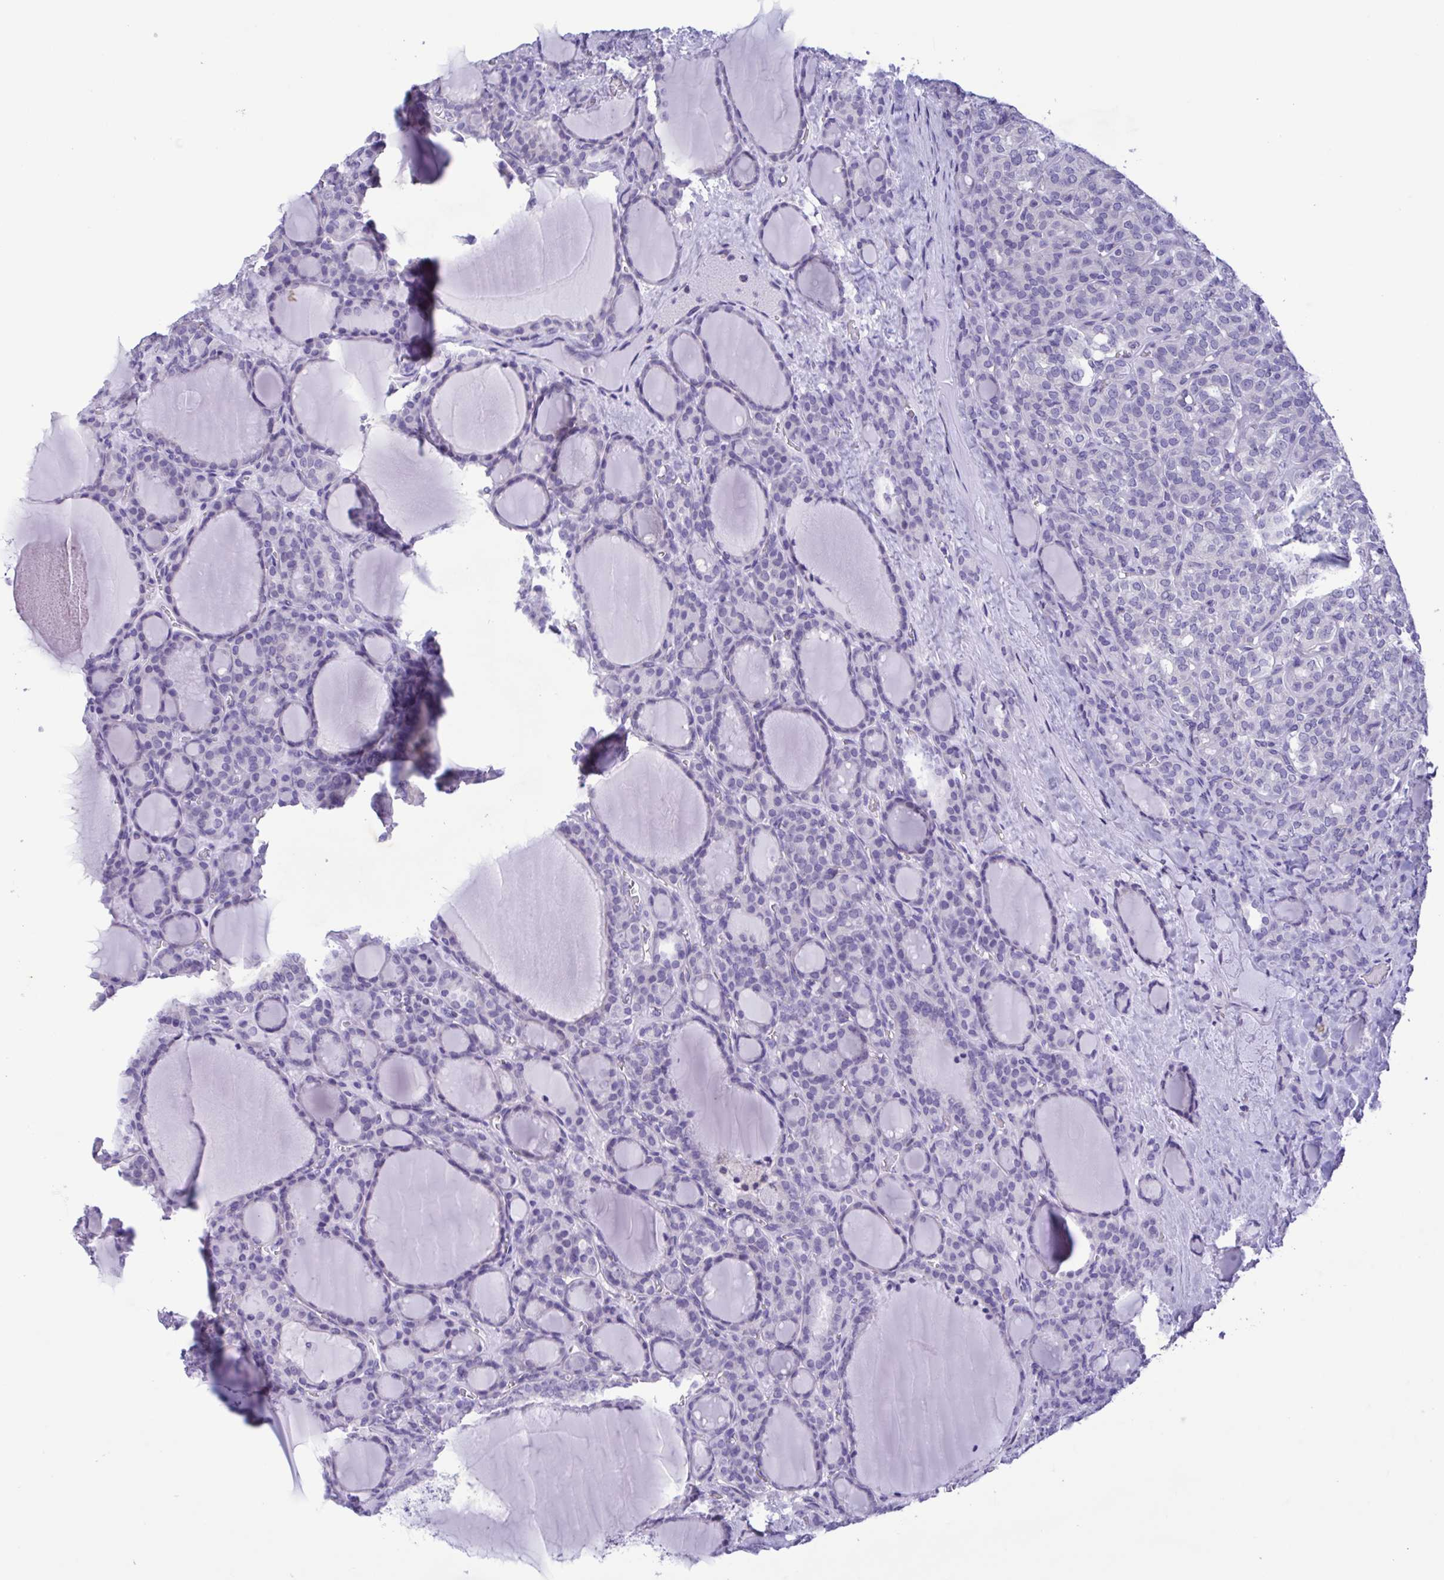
{"staining": {"intensity": "negative", "quantity": "none", "location": "none"}, "tissue": "thyroid cancer", "cell_type": "Tumor cells", "image_type": "cancer", "snomed": [{"axis": "morphology", "description": "Normal tissue, NOS"}, {"axis": "morphology", "description": "Follicular adenoma carcinoma, NOS"}, {"axis": "topography", "description": "Thyroid gland"}], "caption": "Tumor cells show no significant protein staining in thyroid cancer.", "gene": "TNNI3", "patient": {"sex": "female", "age": 31}}